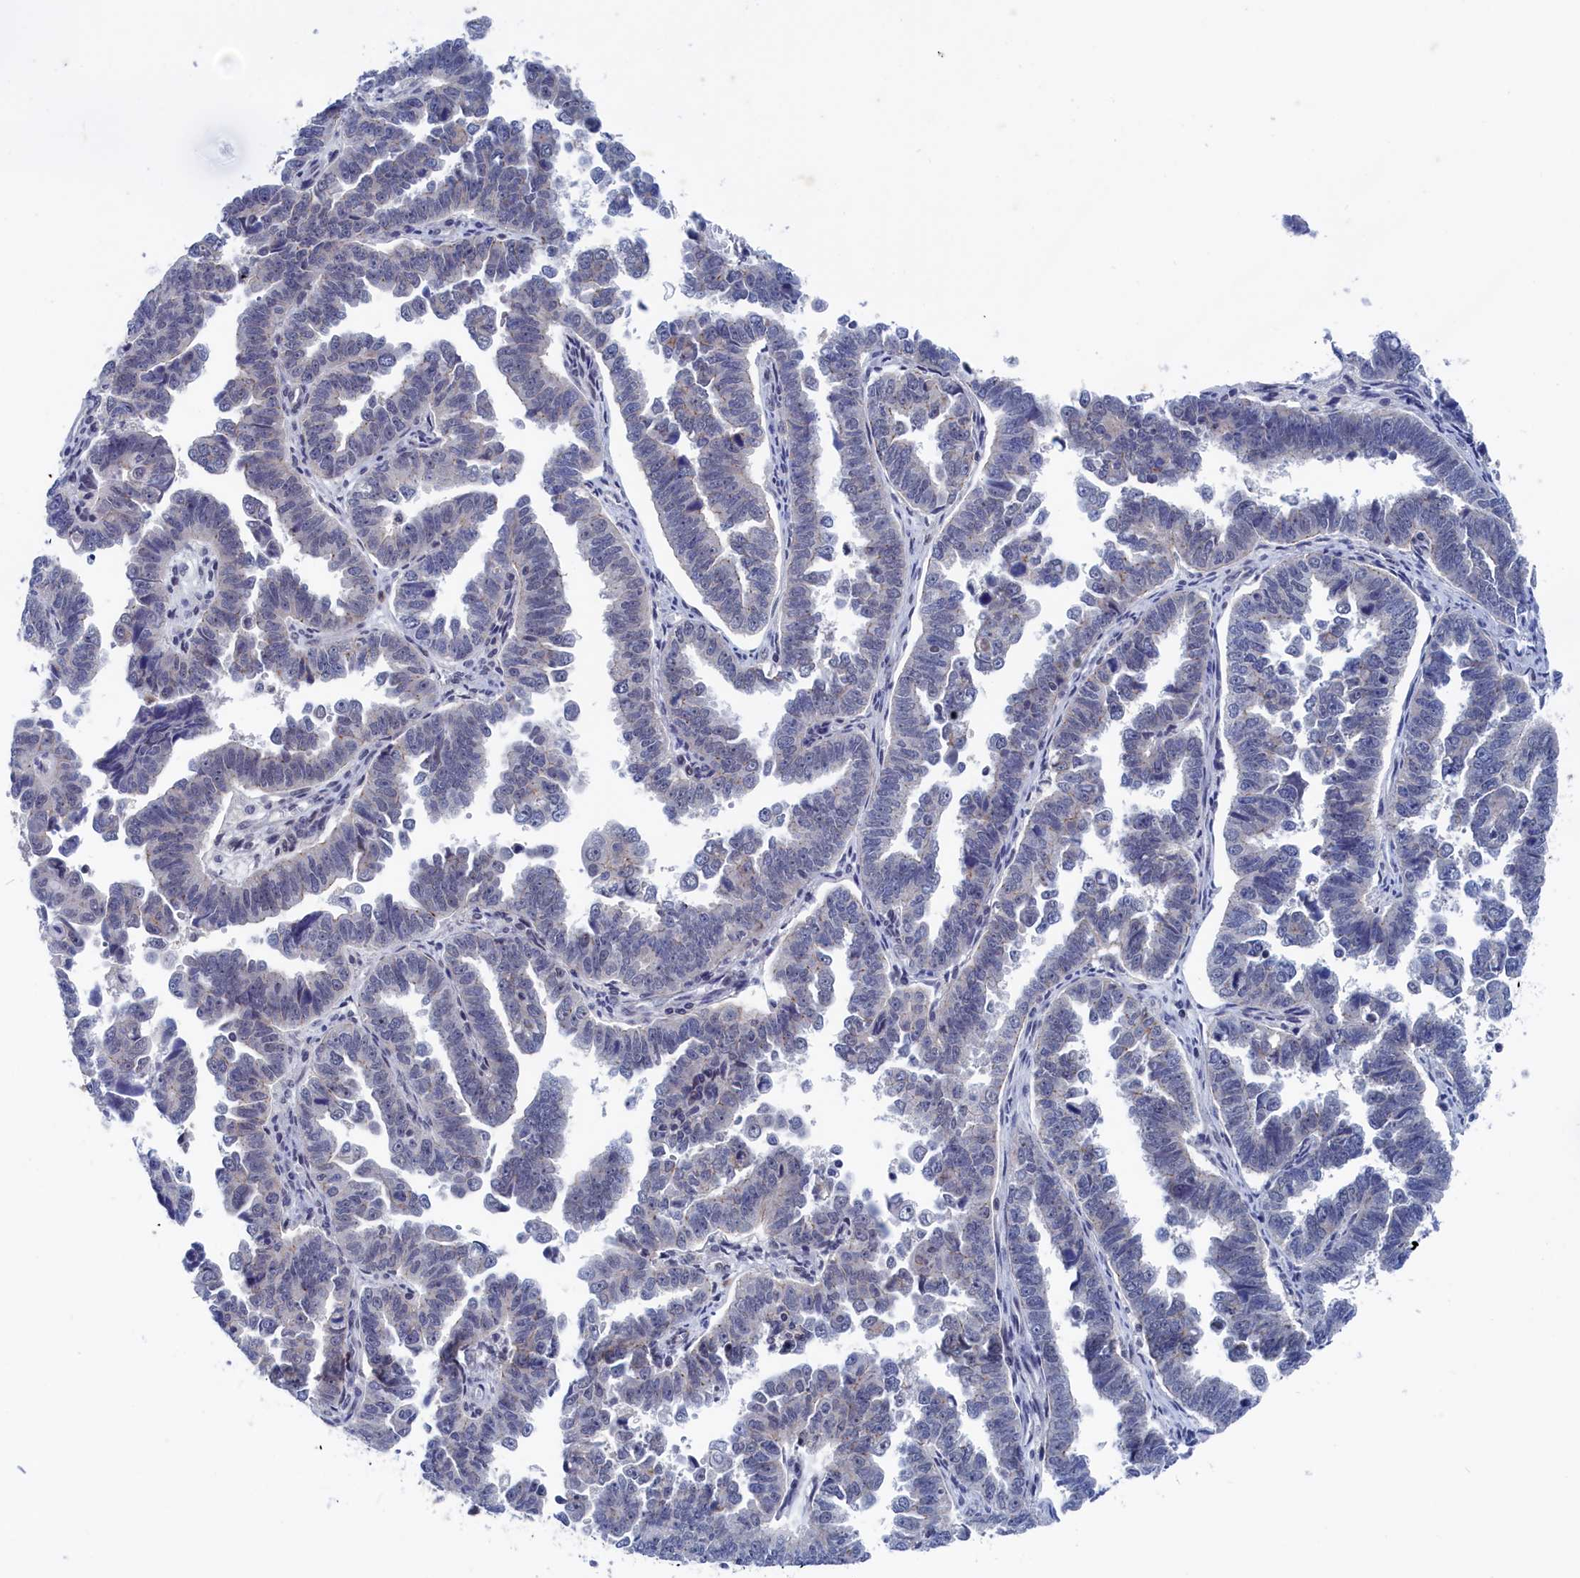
{"staining": {"intensity": "negative", "quantity": "none", "location": "none"}, "tissue": "endometrial cancer", "cell_type": "Tumor cells", "image_type": "cancer", "snomed": [{"axis": "morphology", "description": "Adenocarcinoma, NOS"}, {"axis": "topography", "description": "Endometrium"}], "caption": "This is a histopathology image of immunohistochemistry (IHC) staining of endometrial cancer, which shows no expression in tumor cells.", "gene": "MARCHF3", "patient": {"sex": "female", "age": 75}}